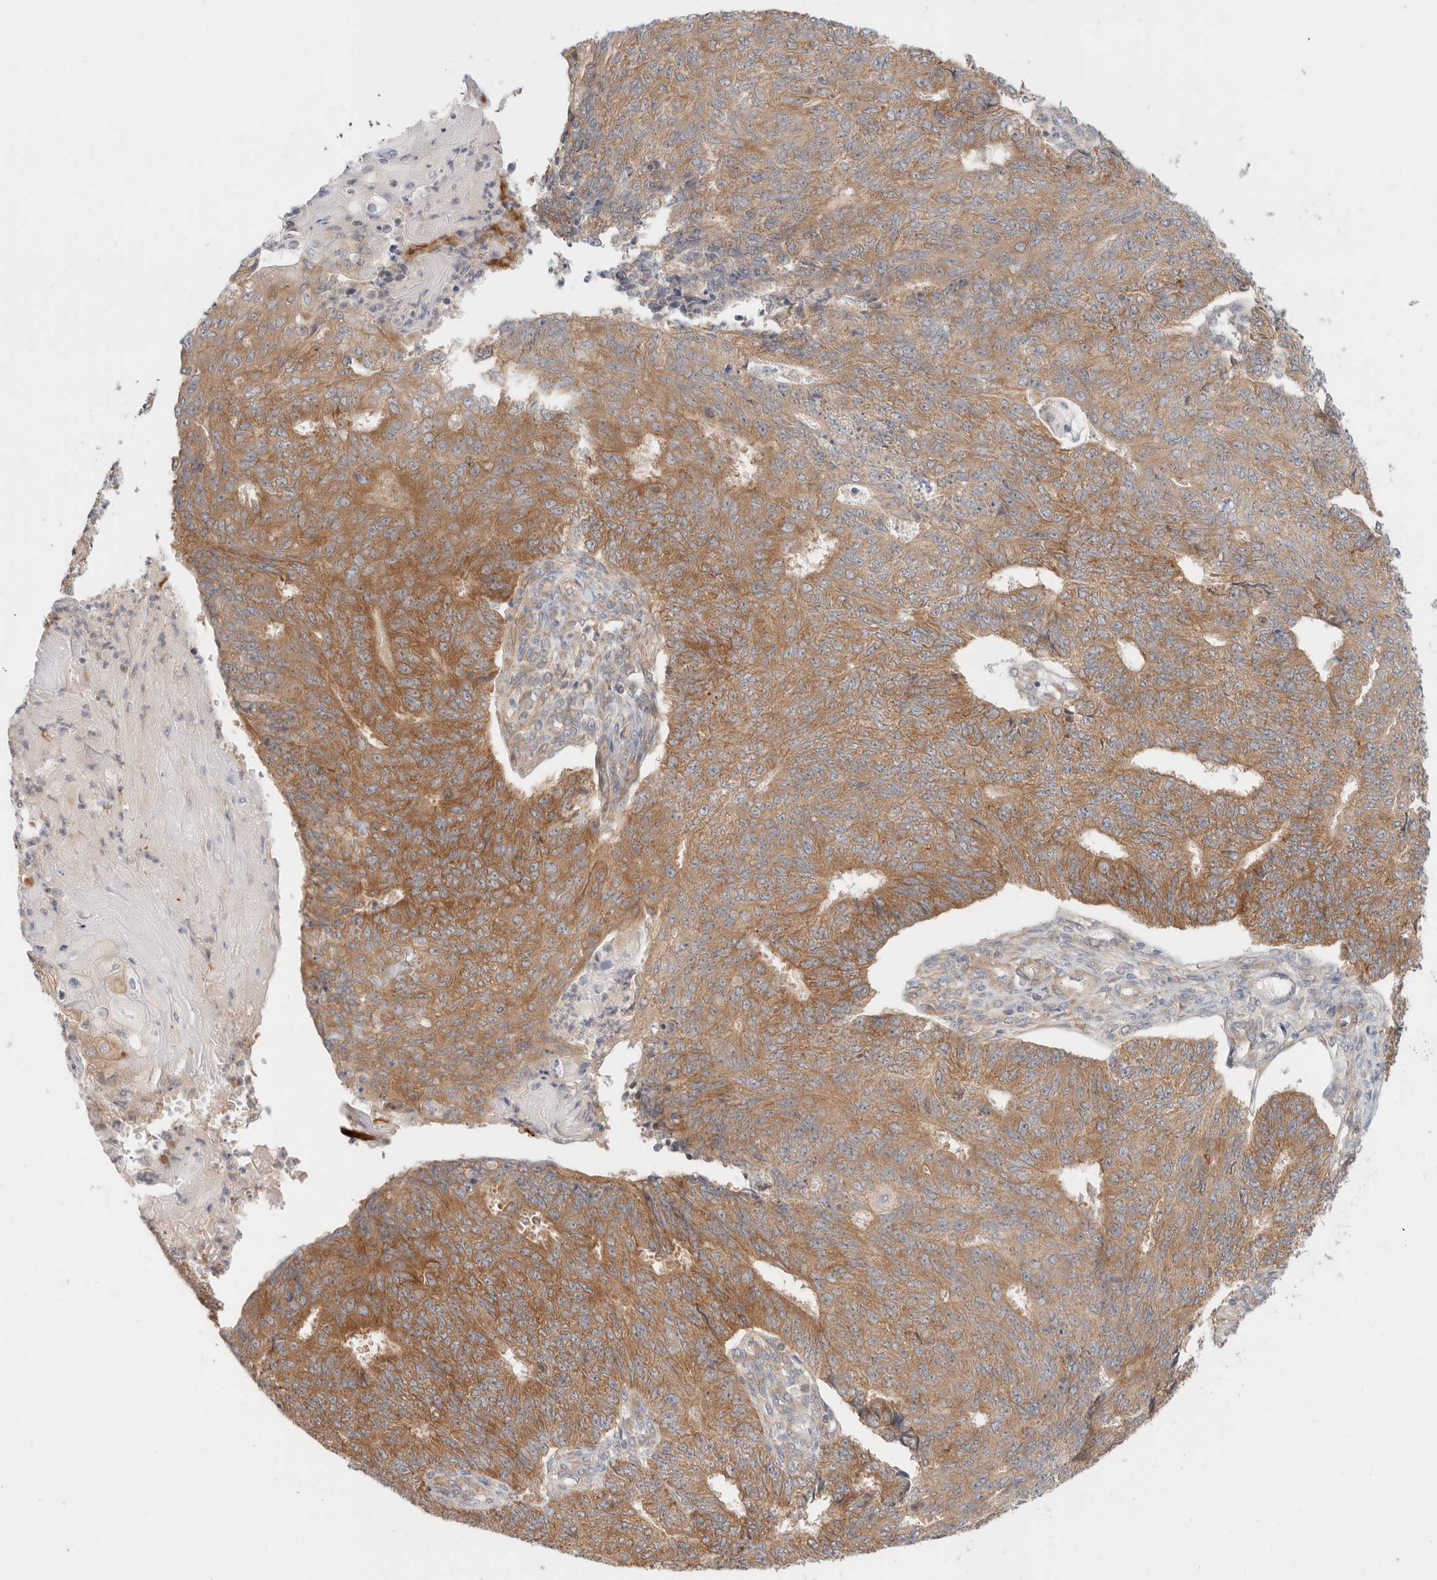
{"staining": {"intensity": "moderate", "quantity": ">75%", "location": "cytoplasmic/membranous"}, "tissue": "endometrial cancer", "cell_type": "Tumor cells", "image_type": "cancer", "snomed": [{"axis": "morphology", "description": "Adenocarcinoma, NOS"}, {"axis": "topography", "description": "Endometrium"}], "caption": "Tumor cells exhibit medium levels of moderate cytoplasmic/membranous positivity in about >75% of cells in human adenocarcinoma (endometrial).", "gene": "MARK3", "patient": {"sex": "female", "age": 32}}